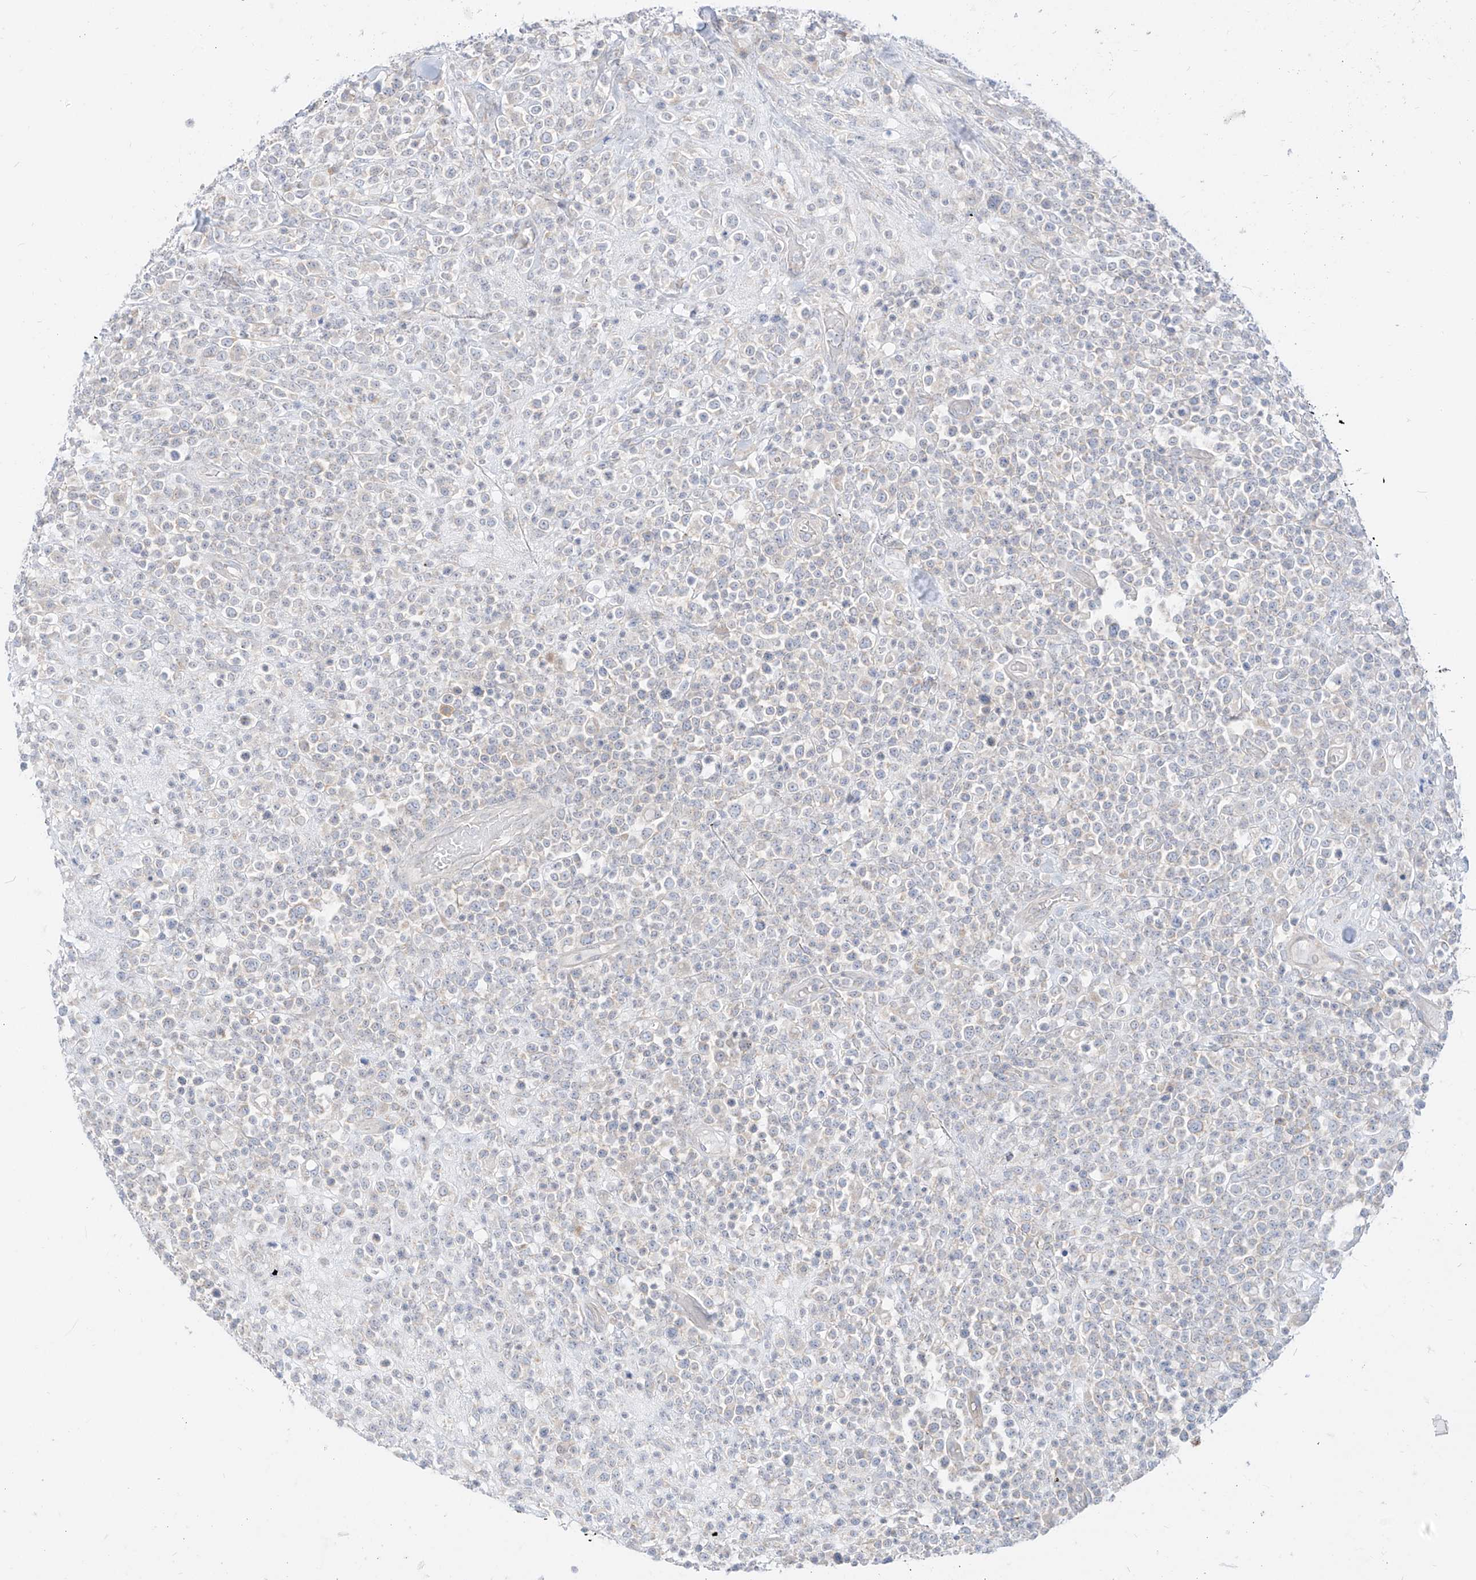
{"staining": {"intensity": "negative", "quantity": "none", "location": "none"}, "tissue": "lymphoma", "cell_type": "Tumor cells", "image_type": "cancer", "snomed": [{"axis": "morphology", "description": "Malignant lymphoma, non-Hodgkin's type, High grade"}, {"axis": "topography", "description": "Colon"}], "caption": "Protein analysis of lymphoma demonstrates no significant staining in tumor cells.", "gene": "SYTL3", "patient": {"sex": "female", "age": 53}}